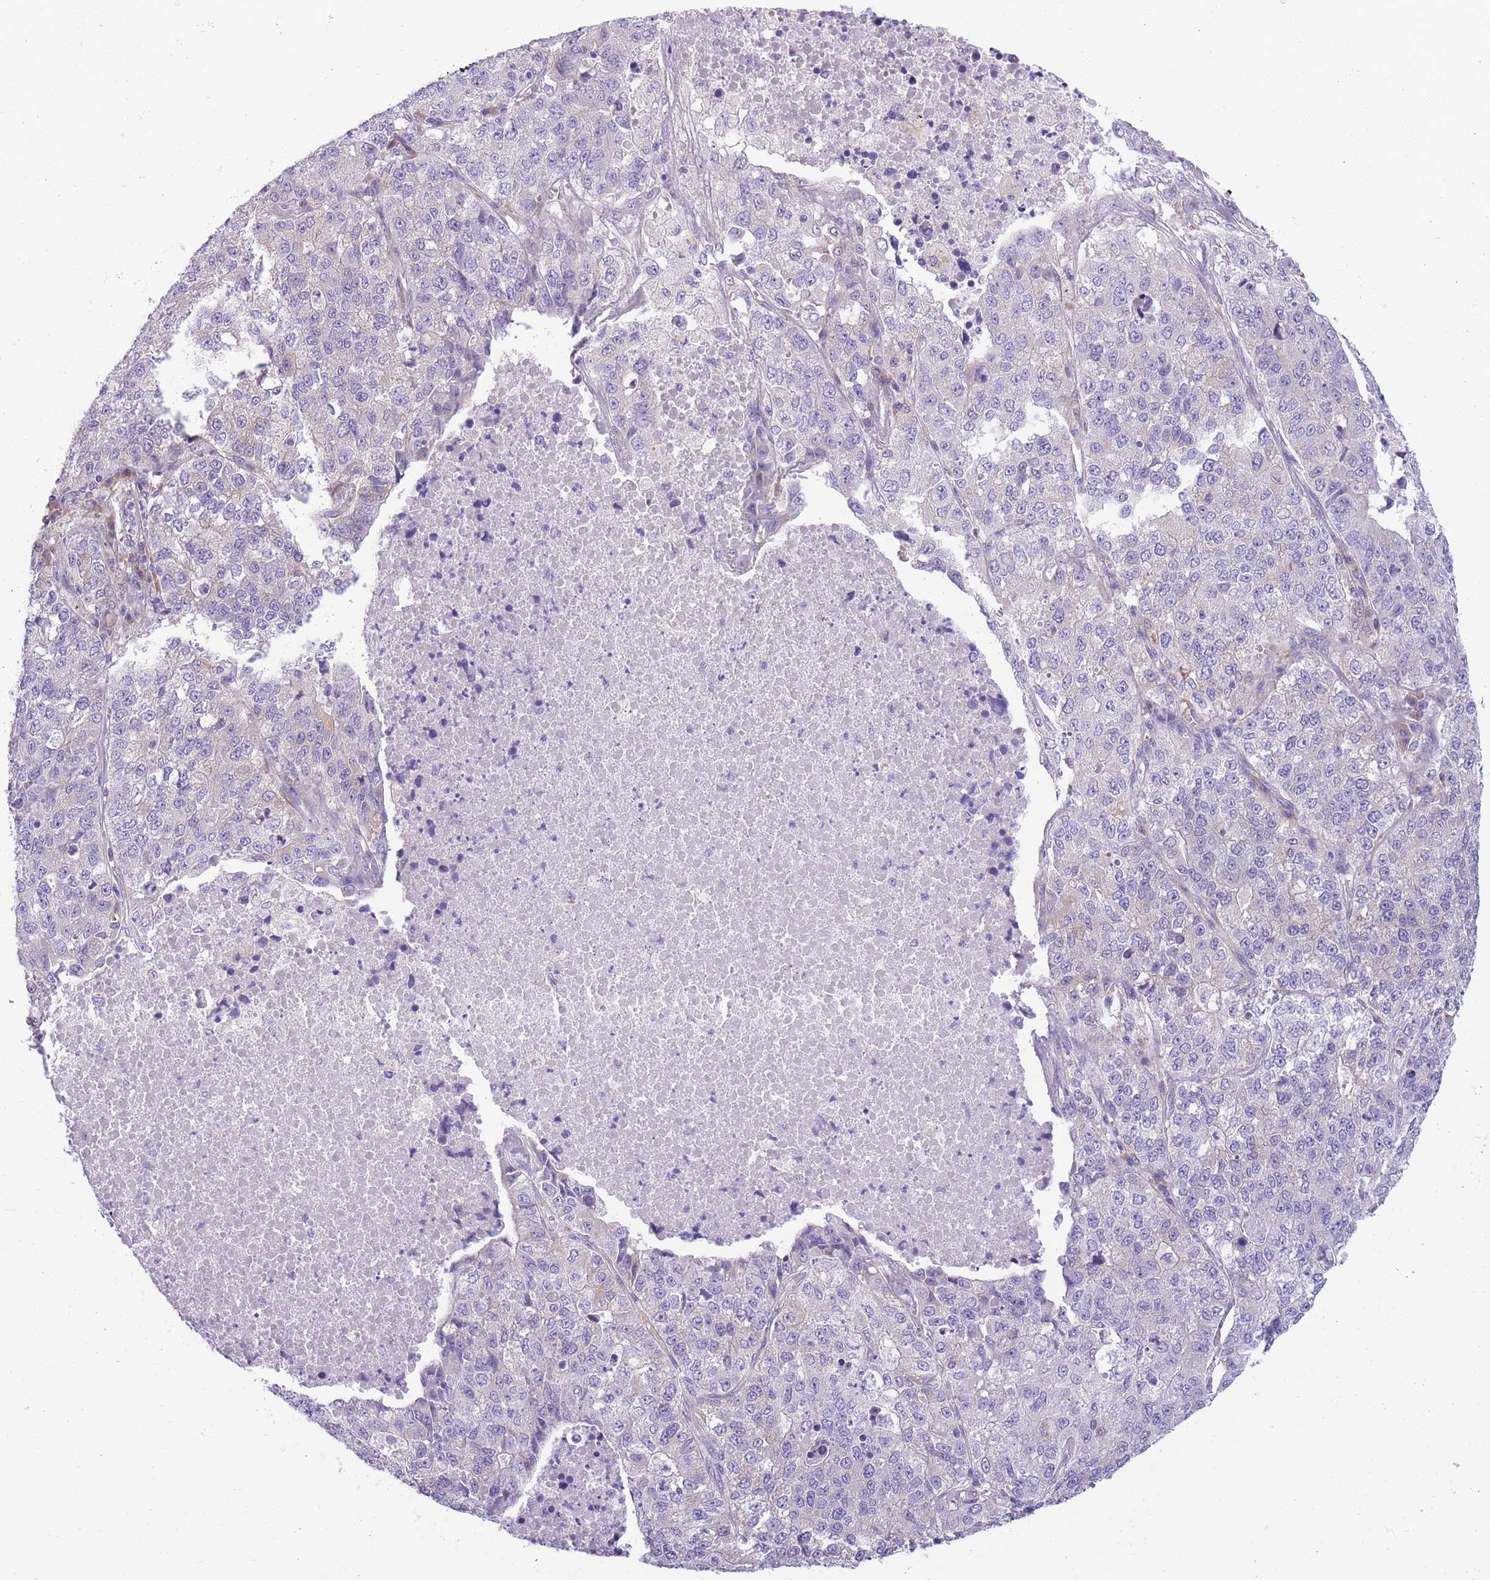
{"staining": {"intensity": "negative", "quantity": "none", "location": "none"}, "tissue": "lung cancer", "cell_type": "Tumor cells", "image_type": "cancer", "snomed": [{"axis": "morphology", "description": "Adenocarcinoma, NOS"}, {"axis": "topography", "description": "Lung"}], "caption": "Adenocarcinoma (lung) was stained to show a protein in brown. There is no significant expression in tumor cells.", "gene": "WWOX", "patient": {"sex": "male", "age": 49}}